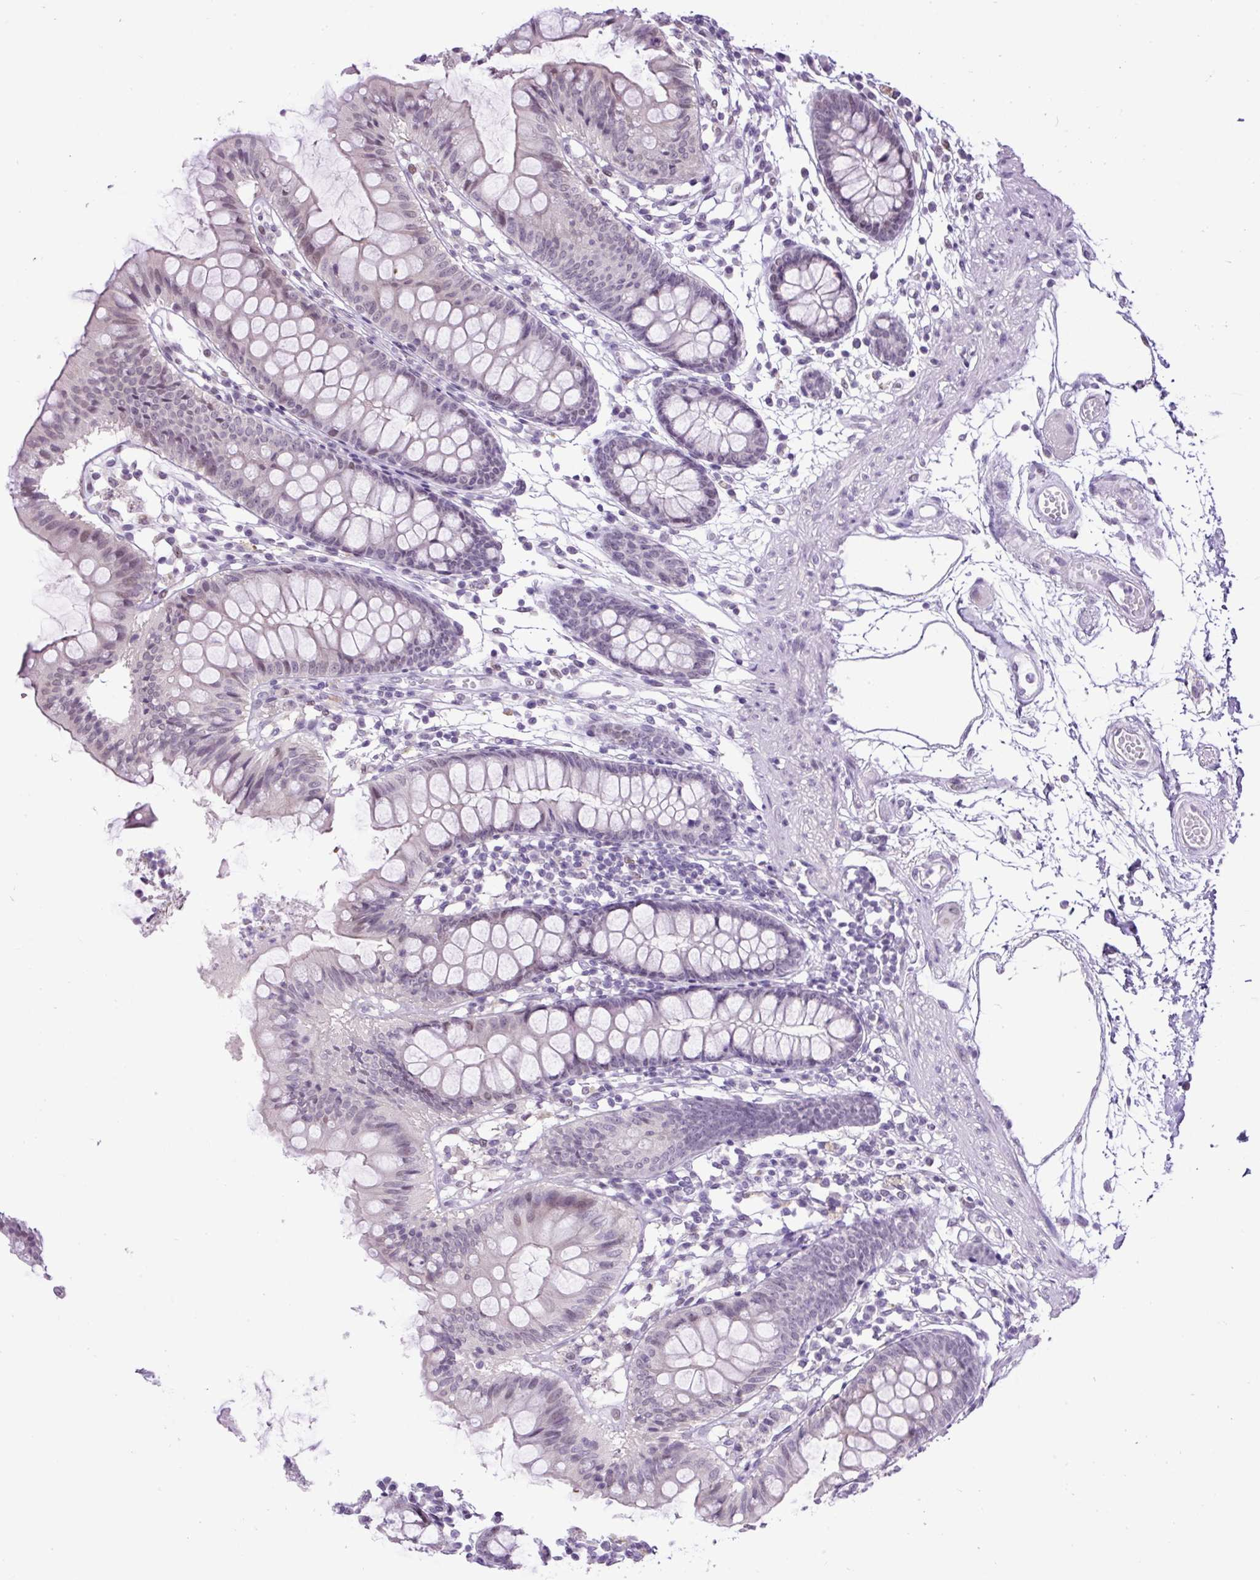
{"staining": {"intensity": "negative", "quantity": "none", "location": "none"}, "tissue": "colon", "cell_type": "Endothelial cells", "image_type": "normal", "snomed": [{"axis": "morphology", "description": "Normal tissue, NOS"}, {"axis": "topography", "description": "Colon"}], "caption": "Immunohistochemical staining of normal human colon demonstrates no significant positivity in endothelial cells.", "gene": "WNT10B", "patient": {"sex": "female", "age": 84}}